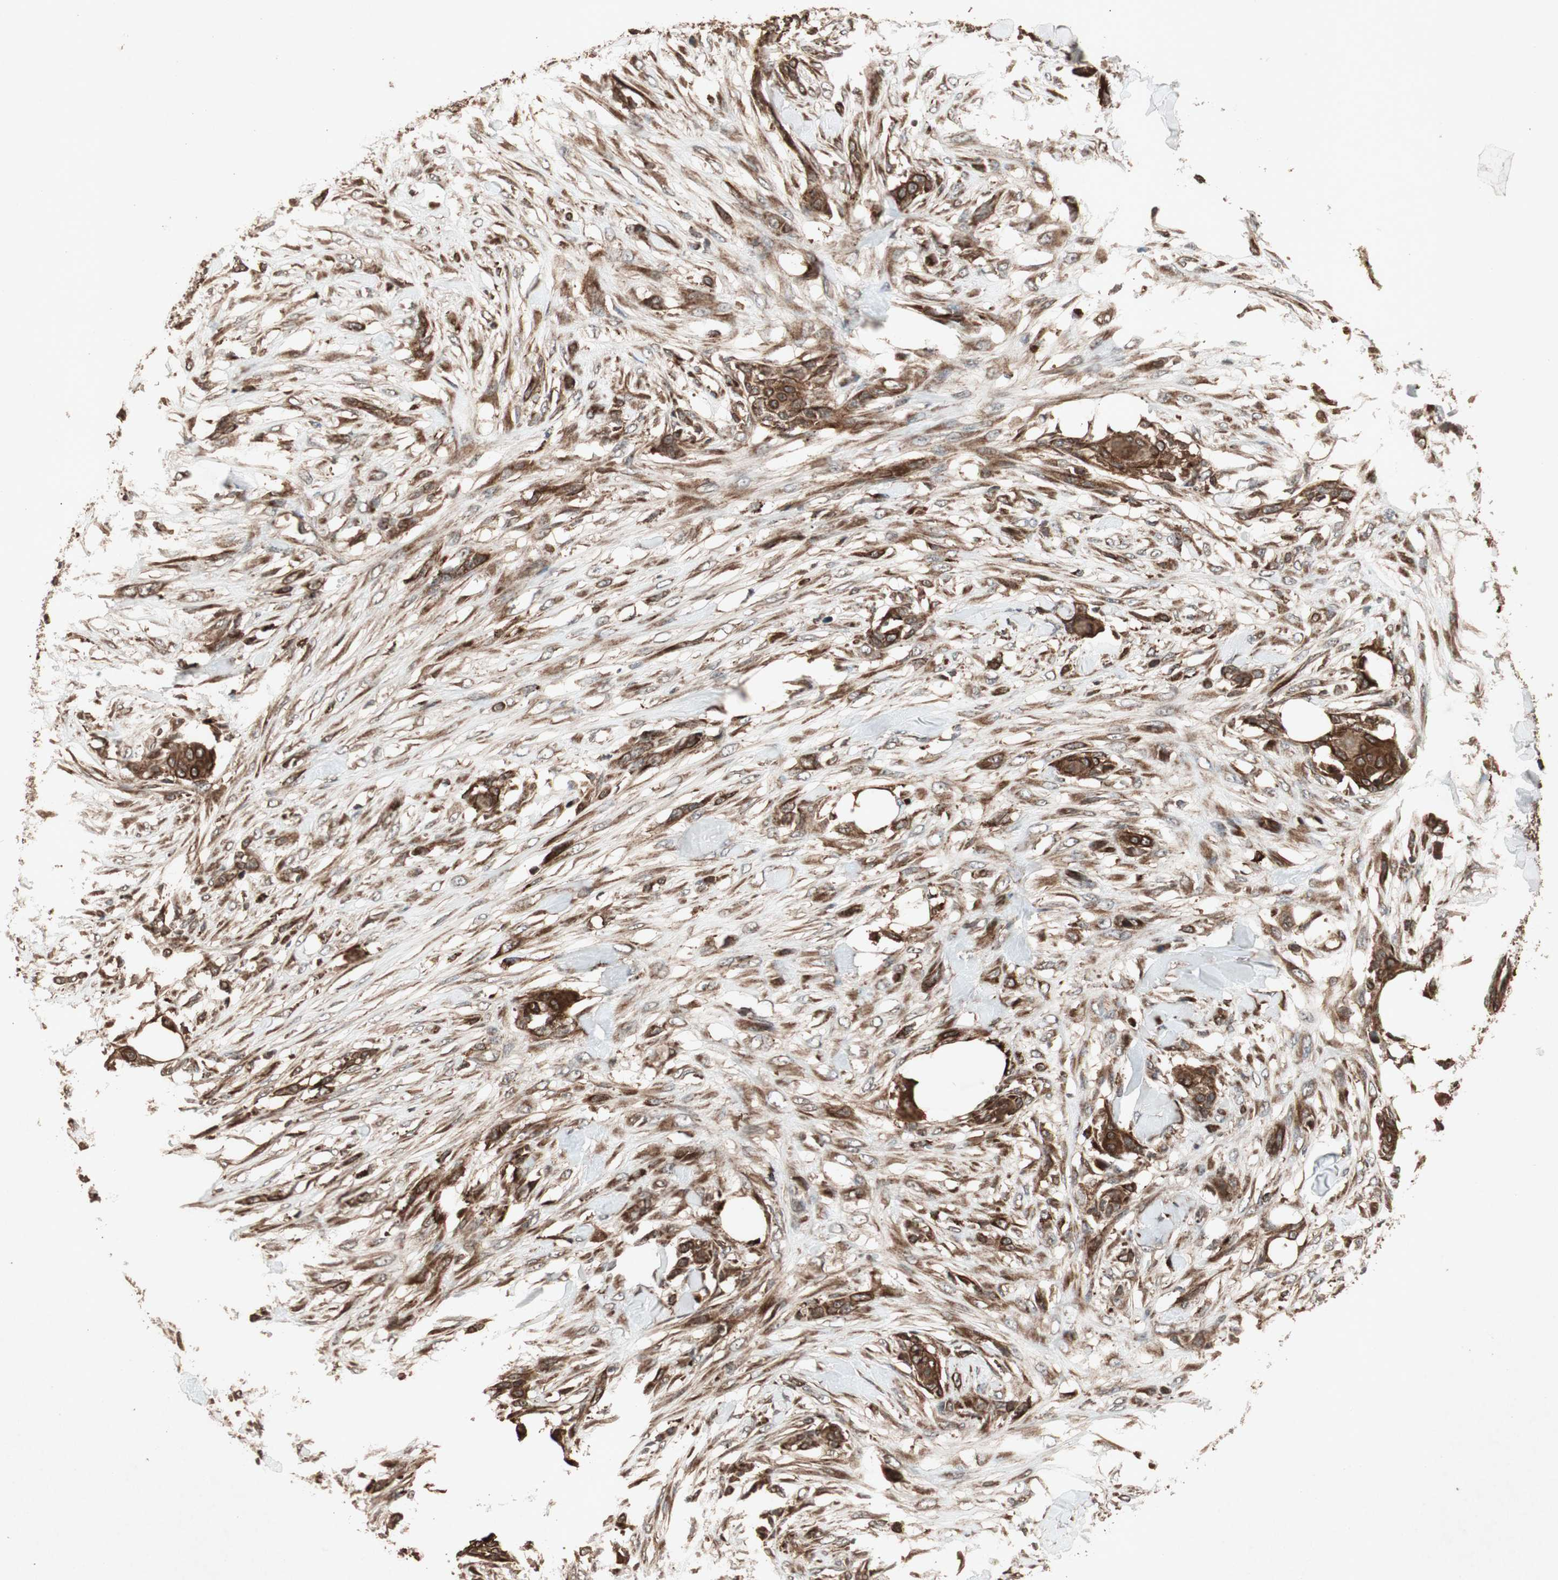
{"staining": {"intensity": "strong", "quantity": ">75%", "location": "cytoplasmic/membranous"}, "tissue": "skin cancer", "cell_type": "Tumor cells", "image_type": "cancer", "snomed": [{"axis": "morphology", "description": "Squamous cell carcinoma, NOS"}, {"axis": "topography", "description": "Skin"}], "caption": "Immunohistochemical staining of human squamous cell carcinoma (skin) displays high levels of strong cytoplasmic/membranous protein expression in about >75% of tumor cells.", "gene": "RAB1A", "patient": {"sex": "female", "age": 59}}